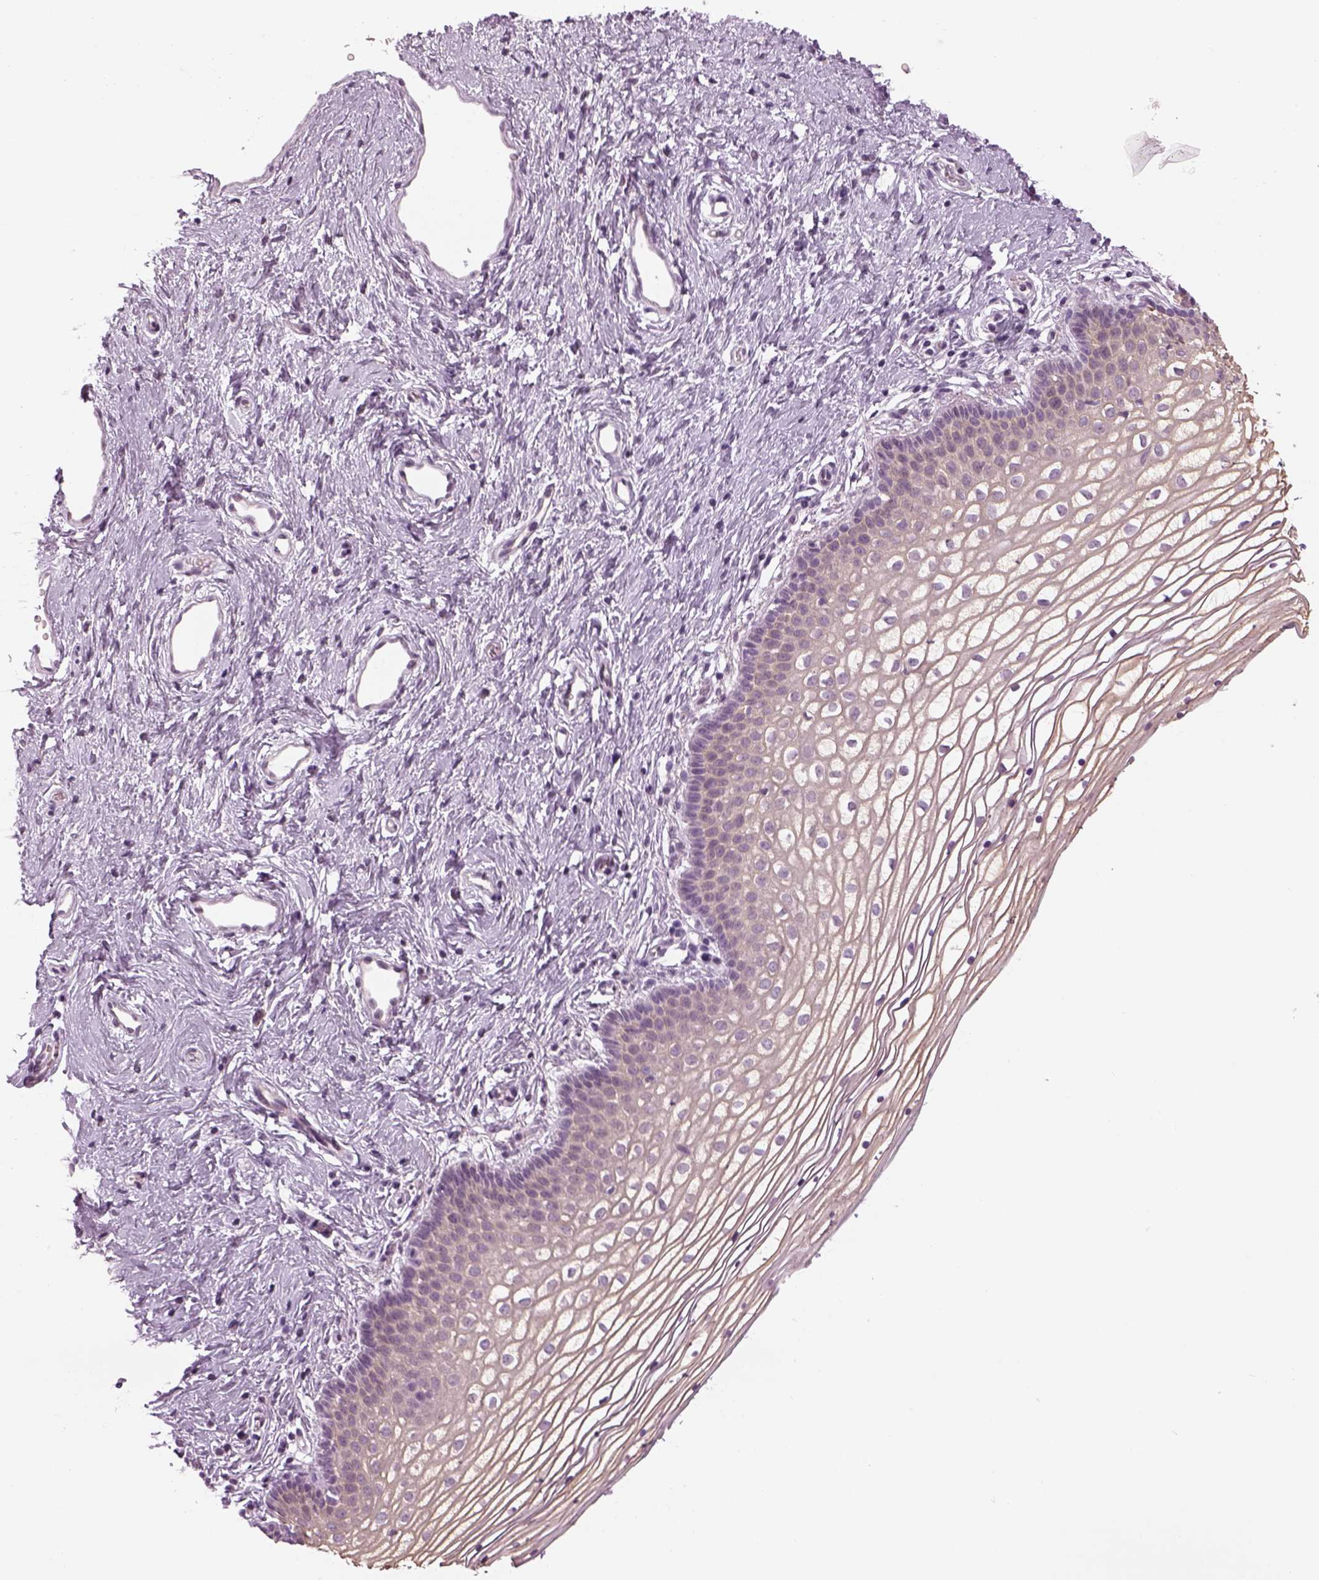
{"staining": {"intensity": "weak", "quantity": ">75%", "location": "cytoplasmic/membranous"}, "tissue": "vagina", "cell_type": "Squamous epithelial cells", "image_type": "normal", "snomed": [{"axis": "morphology", "description": "Normal tissue, NOS"}, {"axis": "topography", "description": "Vagina"}], "caption": "Protein analysis of benign vagina reveals weak cytoplasmic/membranous staining in approximately >75% of squamous epithelial cells.", "gene": "LRRIQ3", "patient": {"sex": "female", "age": 36}}